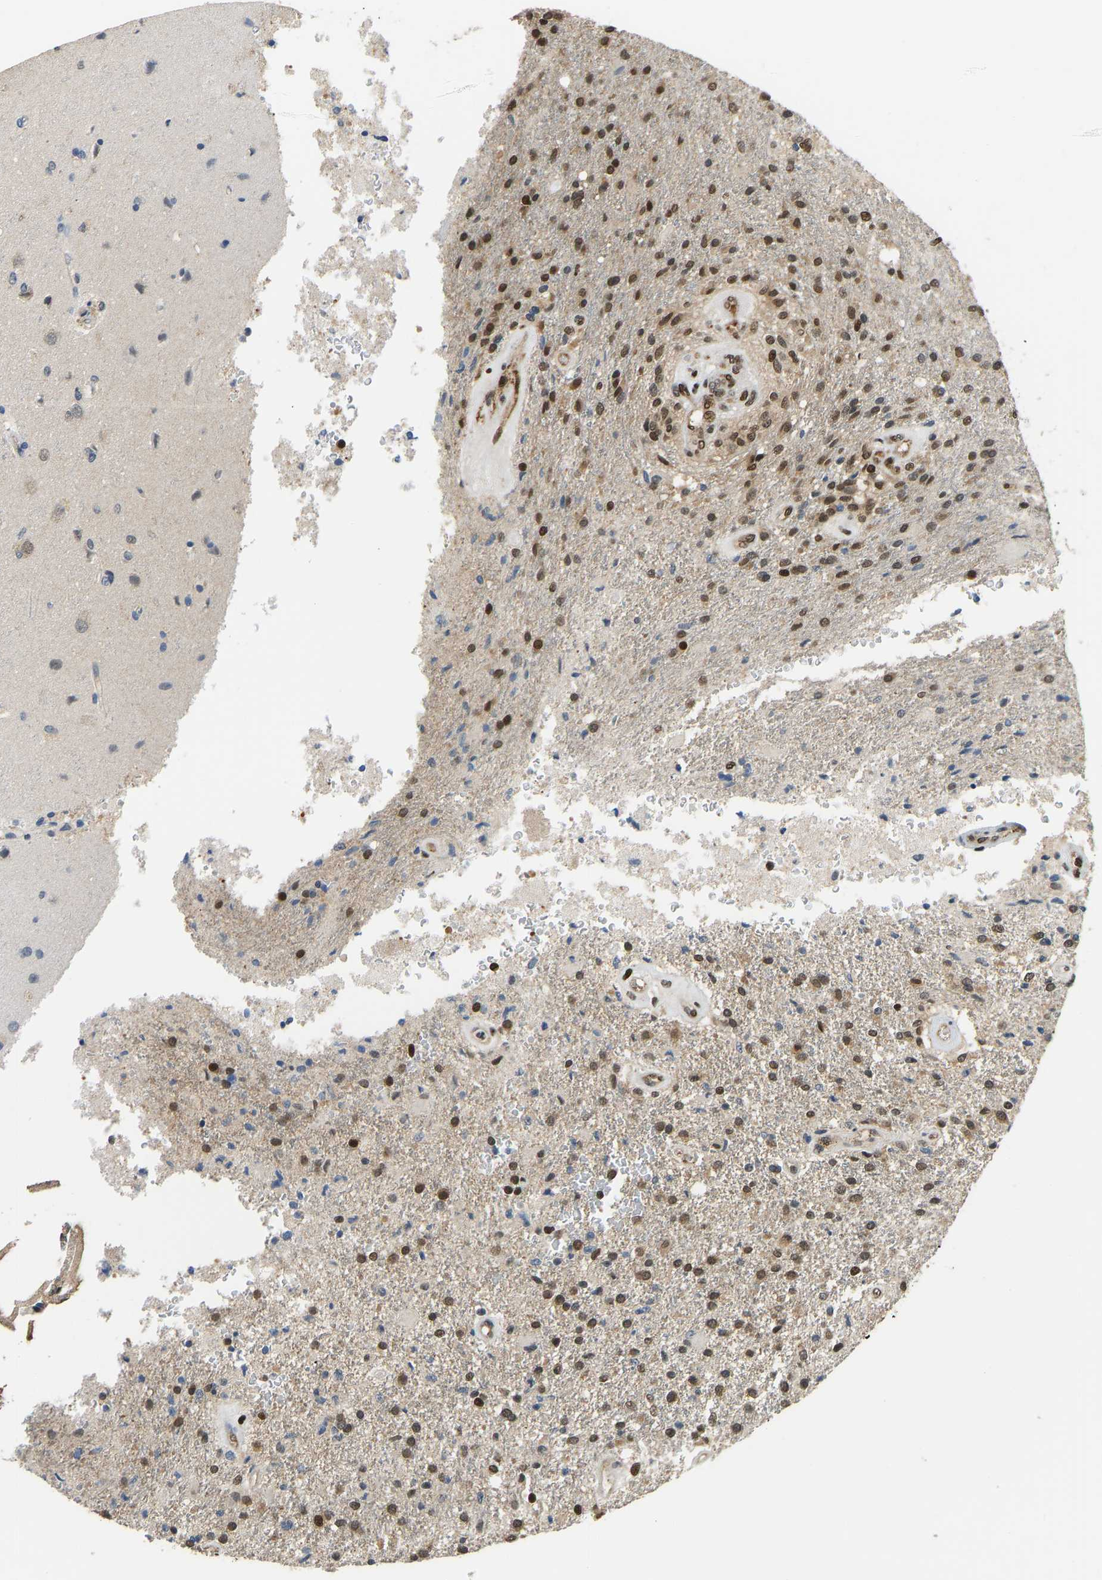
{"staining": {"intensity": "strong", "quantity": "25%-75%", "location": "nuclear"}, "tissue": "glioma", "cell_type": "Tumor cells", "image_type": "cancer", "snomed": [{"axis": "morphology", "description": "Normal tissue, NOS"}, {"axis": "morphology", "description": "Glioma, malignant, High grade"}, {"axis": "topography", "description": "Cerebral cortex"}], "caption": "Tumor cells exhibit strong nuclear positivity in about 25%-75% of cells in glioma. (DAB = brown stain, brightfield microscopy at high magnification).", "gene": "ZSCAN20", "patient": {"sex": "male", "age": 77}}